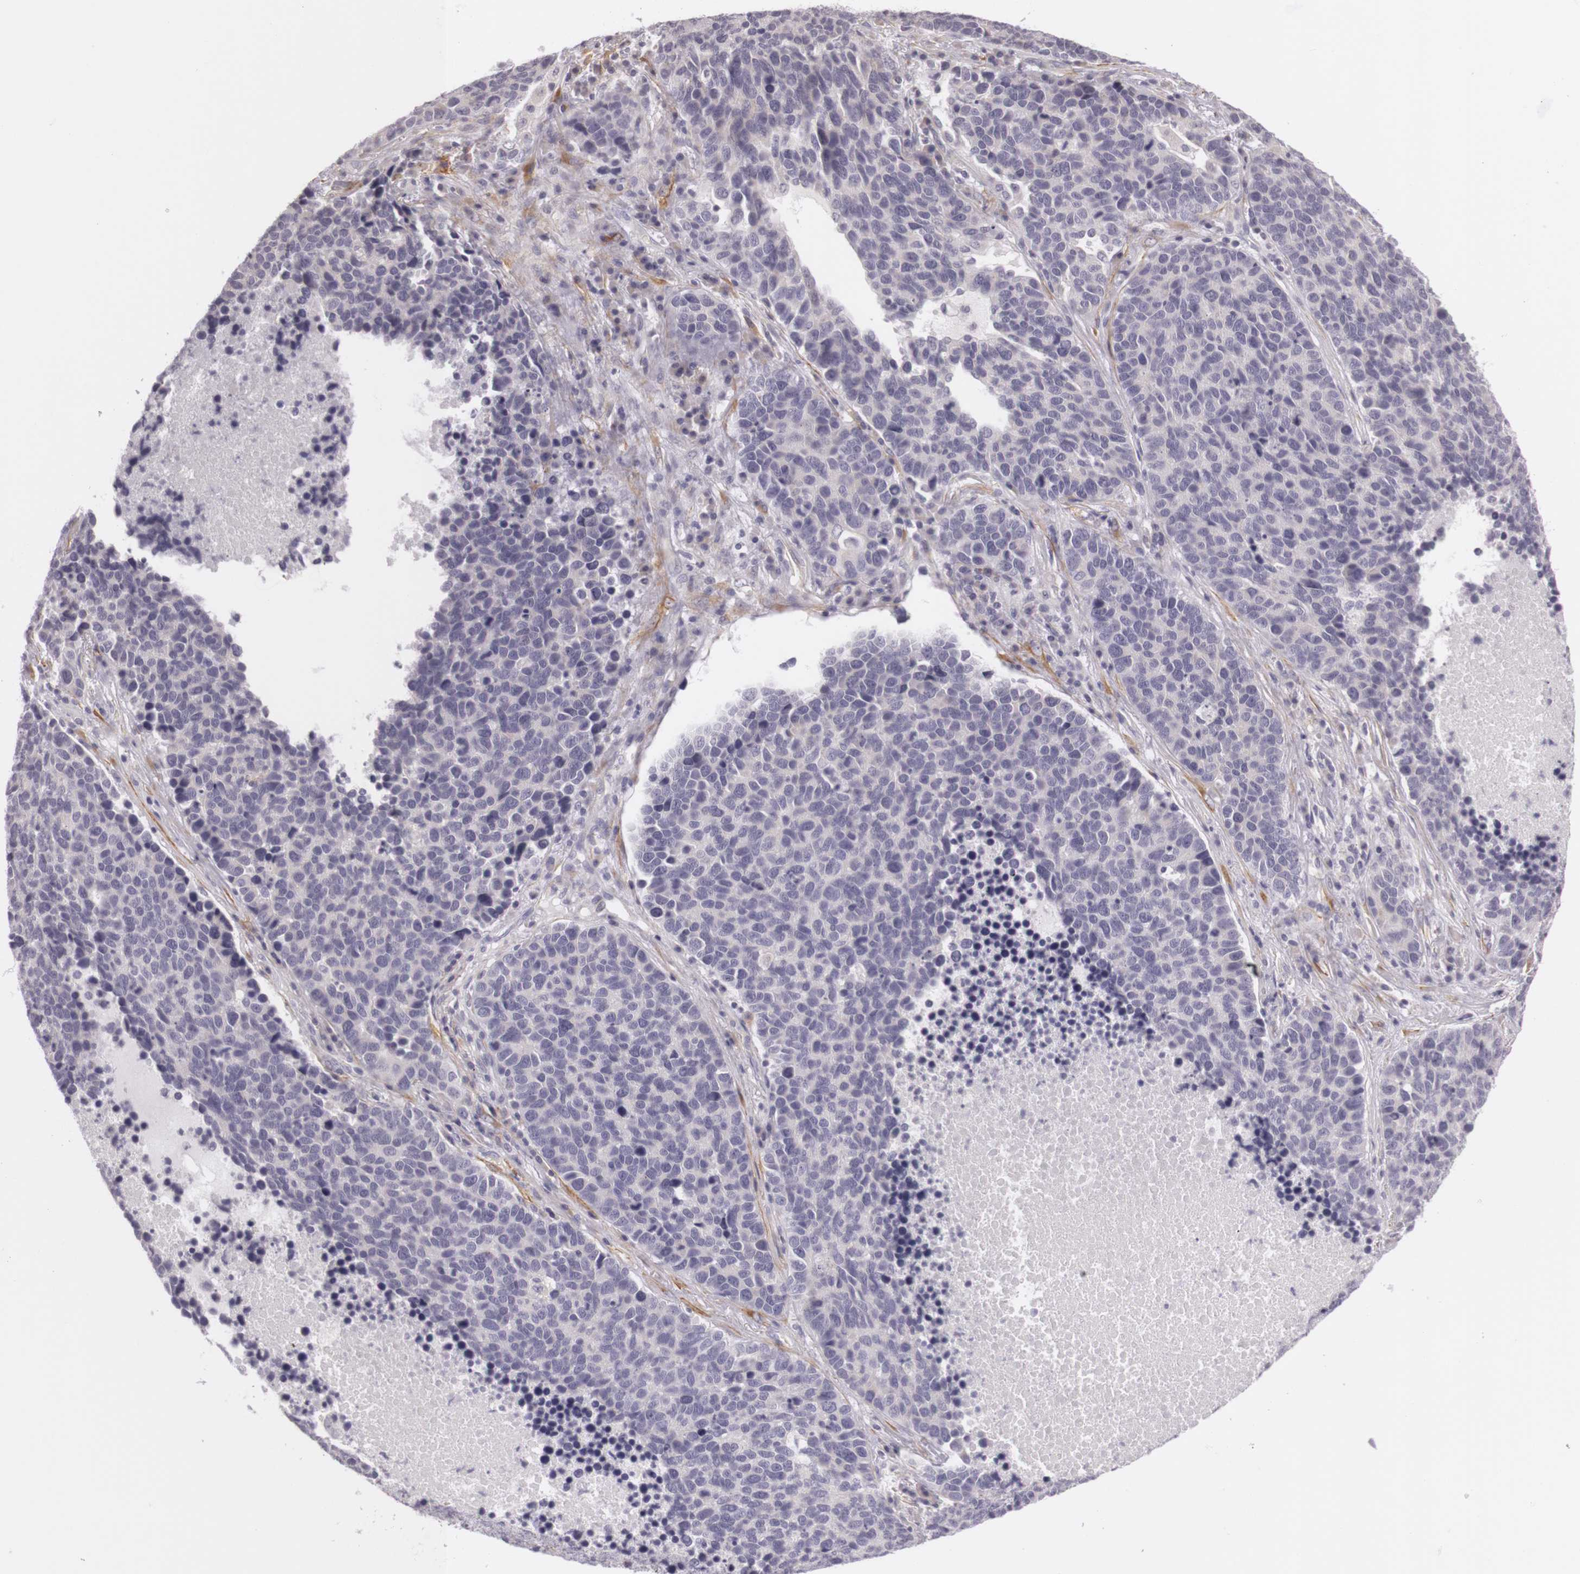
{"staining": {"intensity": "negative", "quantity": "none", "location": "none"}, "tissue": "lung cancer", "cell_type": "Tumor cells", "image_type": "cancer", "snomed": [{"axis": "morphology", "description": "Neoplasm, malignant, NOS"}, {"axis": "topography", "description": "Lung"}], "caption": "Immunohistochemical staining of human lung cancer (malignant neoplasm) reveals no significant positivity in tumor cells.", "gene": "CNTN2", "patient": {"sex": "female", "age": 75}}